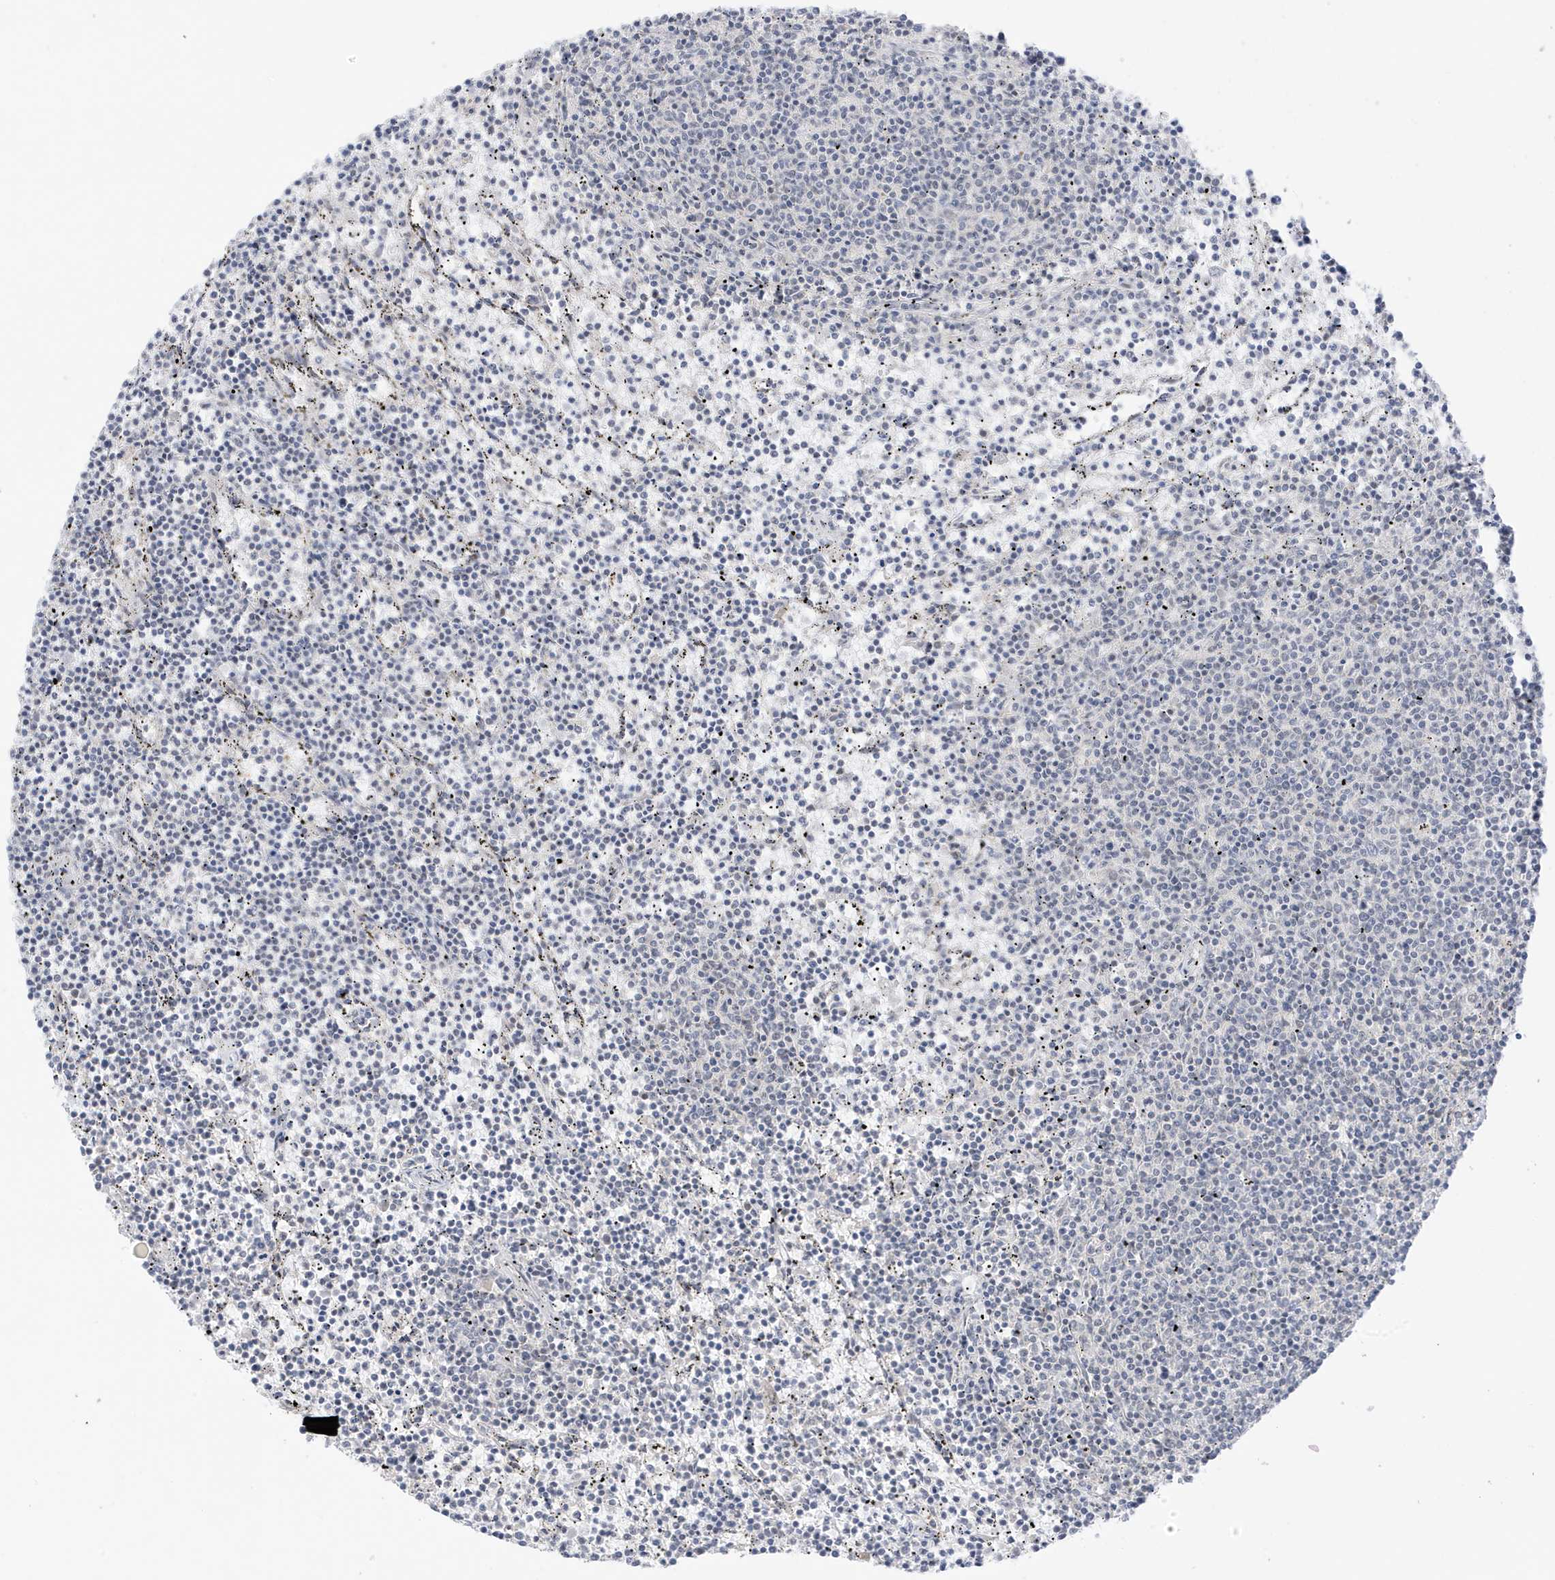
{"staining": {"intensity": "negative", "quantity": "none", "location": "none"}, "tissue": "lymphoma", "cell_type": "Tumor cells", "image_type": "cancer", "snomed": [{"axis": "morphology", "description": "Malignant lymphoma, non-Hodgkin's type, Low grade"}, {"axis": "topography", "description": "Spleen"}], "caption": "Immunohistochemical staining of human malignant lymphoma, non-Hodgkin's type (low-grade) shows no significant expression in tumor cells.", "gene": "MSL3", "patient": {"sex": "female", "age": 50}}